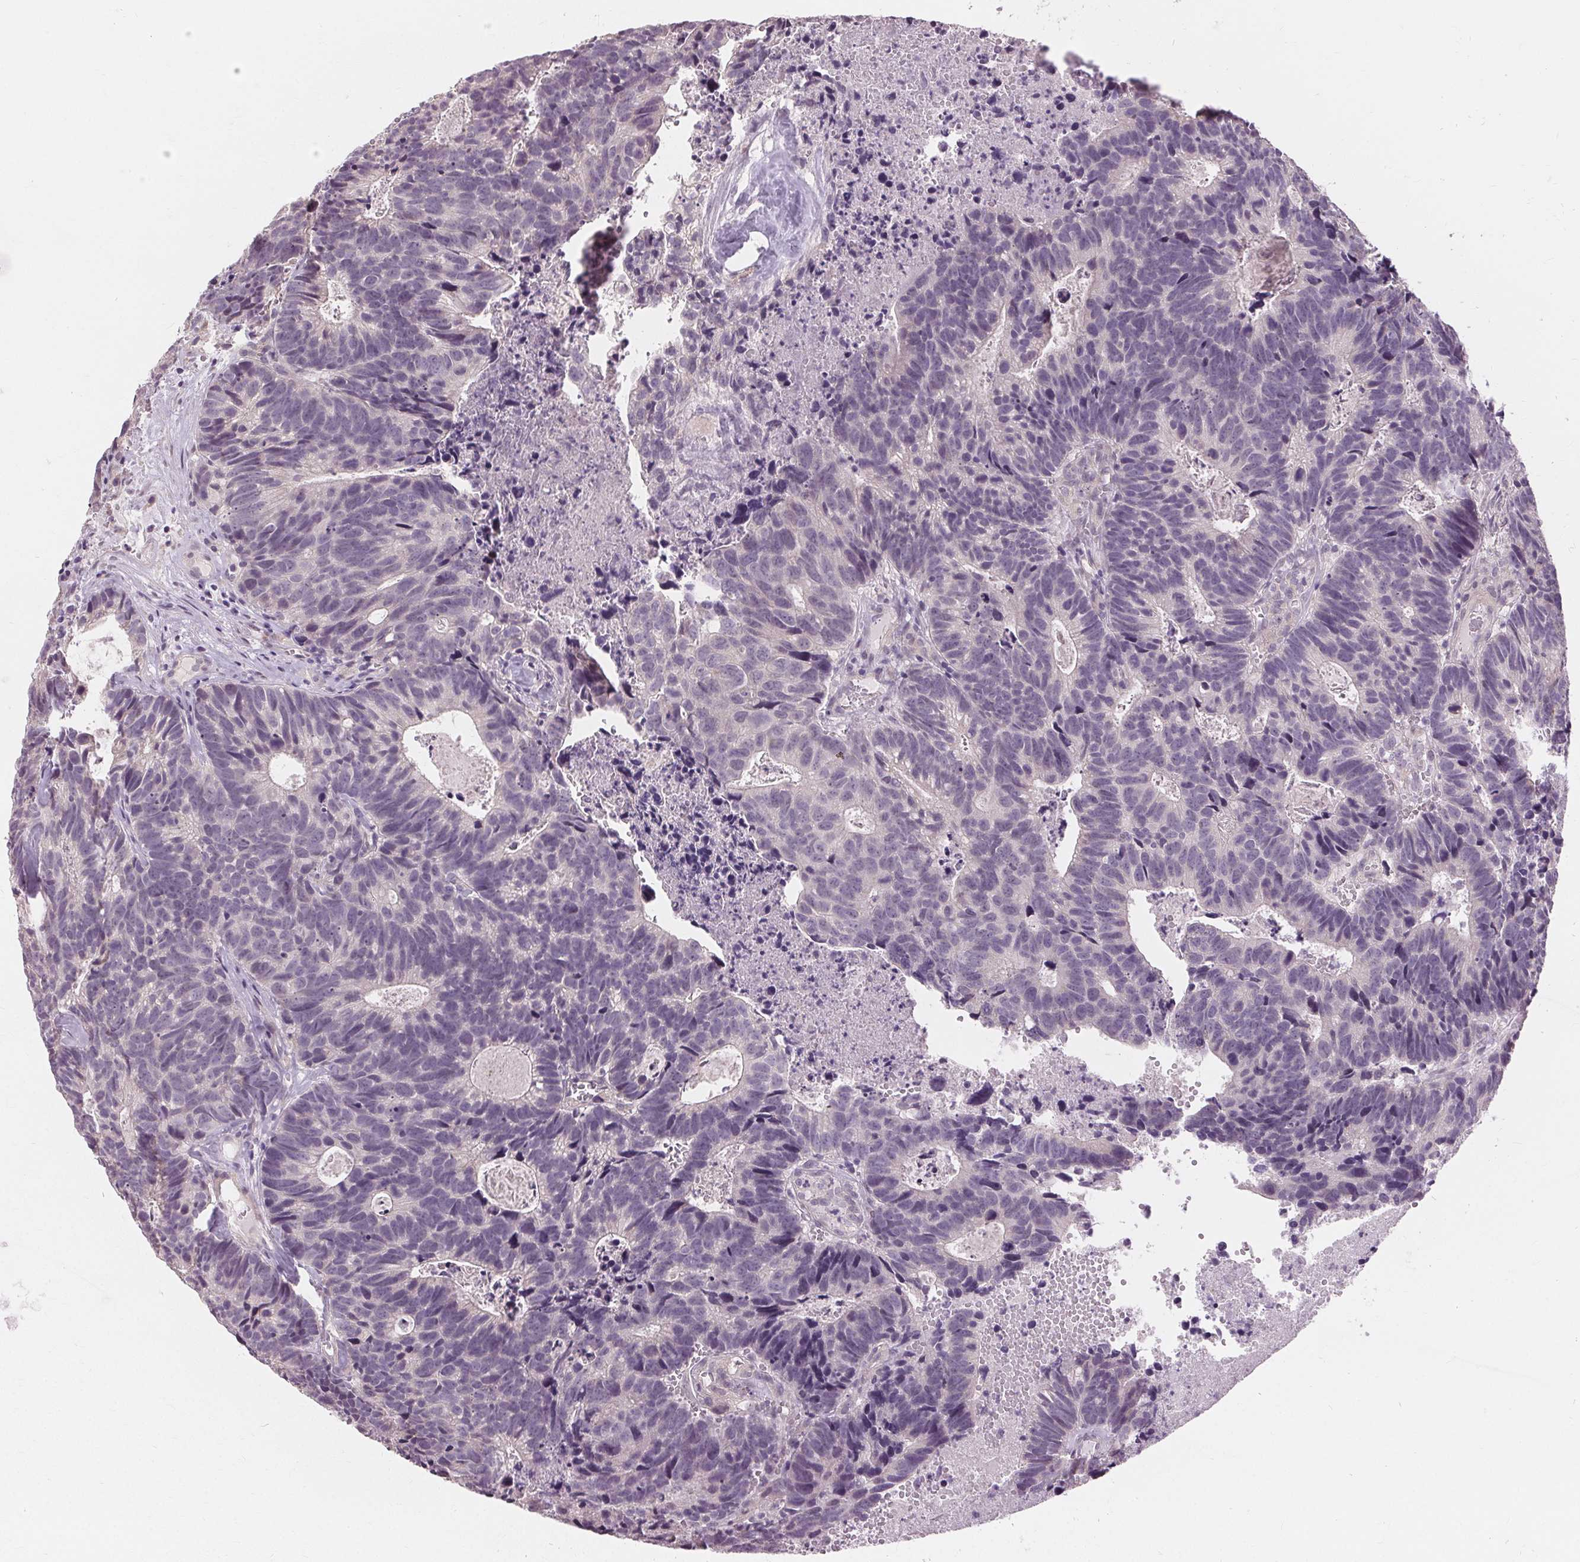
{"staining": {"intensity": "negative", "quantity": "none", "location": "none"}, "tissue": "head and neck cancer", "cell_type": "Tumor cells", "image_type": "cancer", "snomed": [{"axis": "morphology", "description": "Adenocarcinoma, NOS"}, {"axis": "topography", "description": "Head-Neck"}], "caption": "DAB (3,3'-diaminobenzidine) immunohistochemical staining of head and neck adenocarcinoma demonstrates no significant positivity in tumor cells.", "gene": "SIGLEC6", "patient": {"sex": "male", "age": 62}}